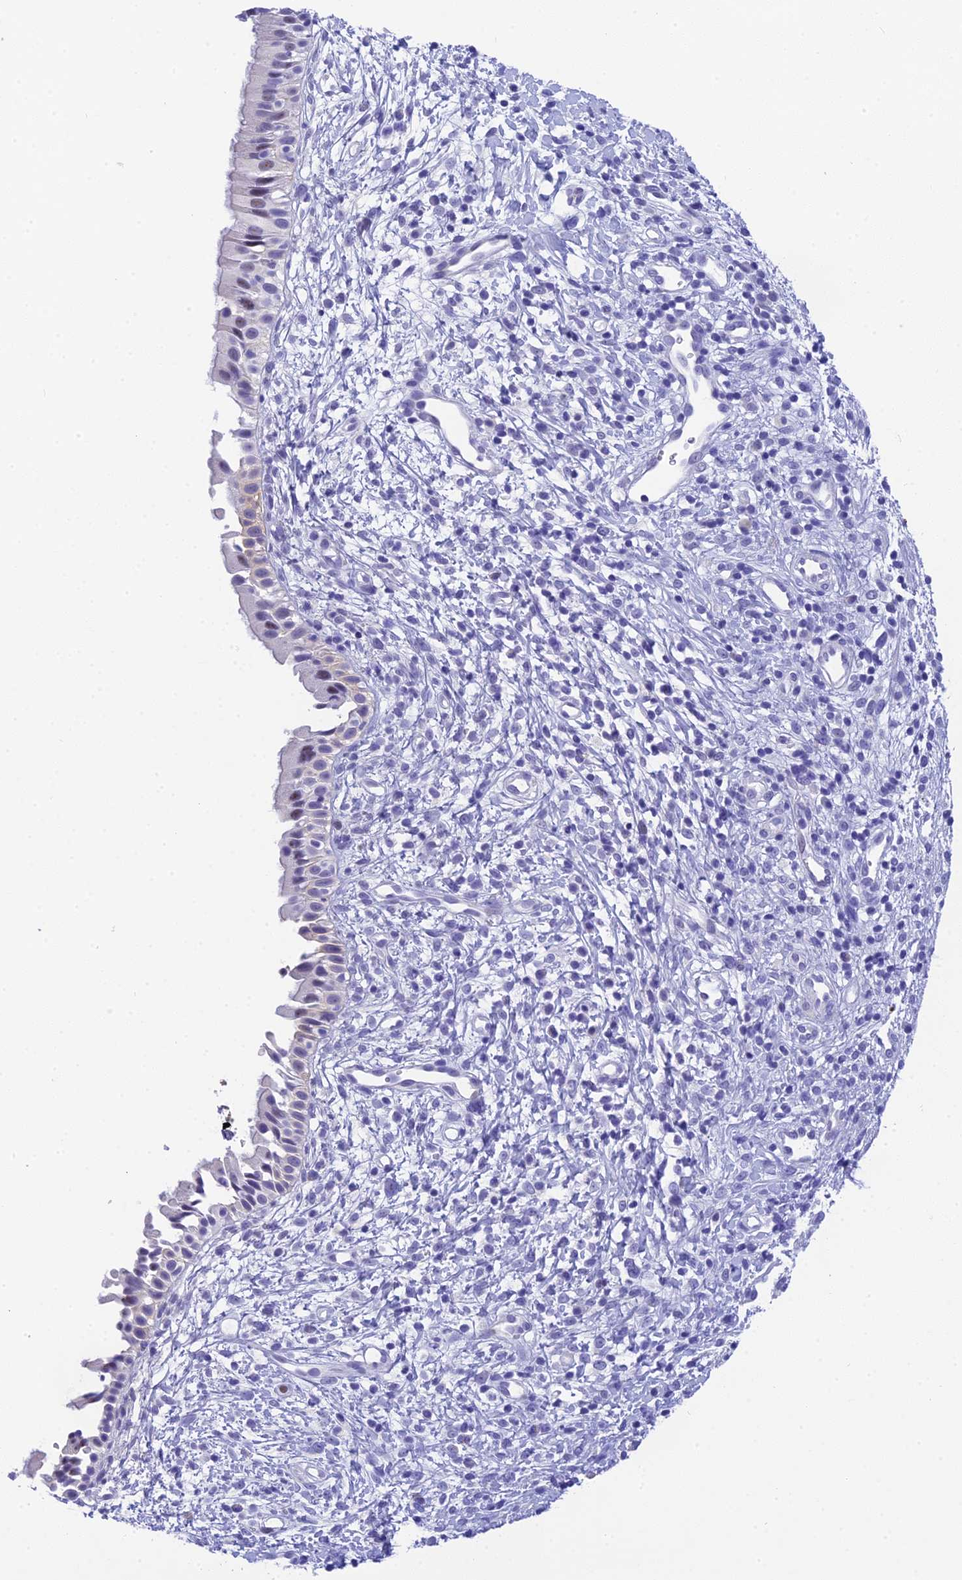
{"staining": {"intensity": "negative", "quantity": "none", "location": "none"}, "tissue": "nasopharynx", "cell_type": "Respiratory epithelial cells", "image_type": "normal", "snomed": [{"axis": "morphology", "description": "Normal tissue, NOS"}, {"axis": "topography", "description": "Nasopharynx"}], "caption": "Immunohistochemistry (IHC) of unremarkable human nasopharynx displays no expression in respiratory epithelial cells. Nuclei are stained in blue.", "gene": "KDELR3", "patient": {"sex": "male", "age": 22}}